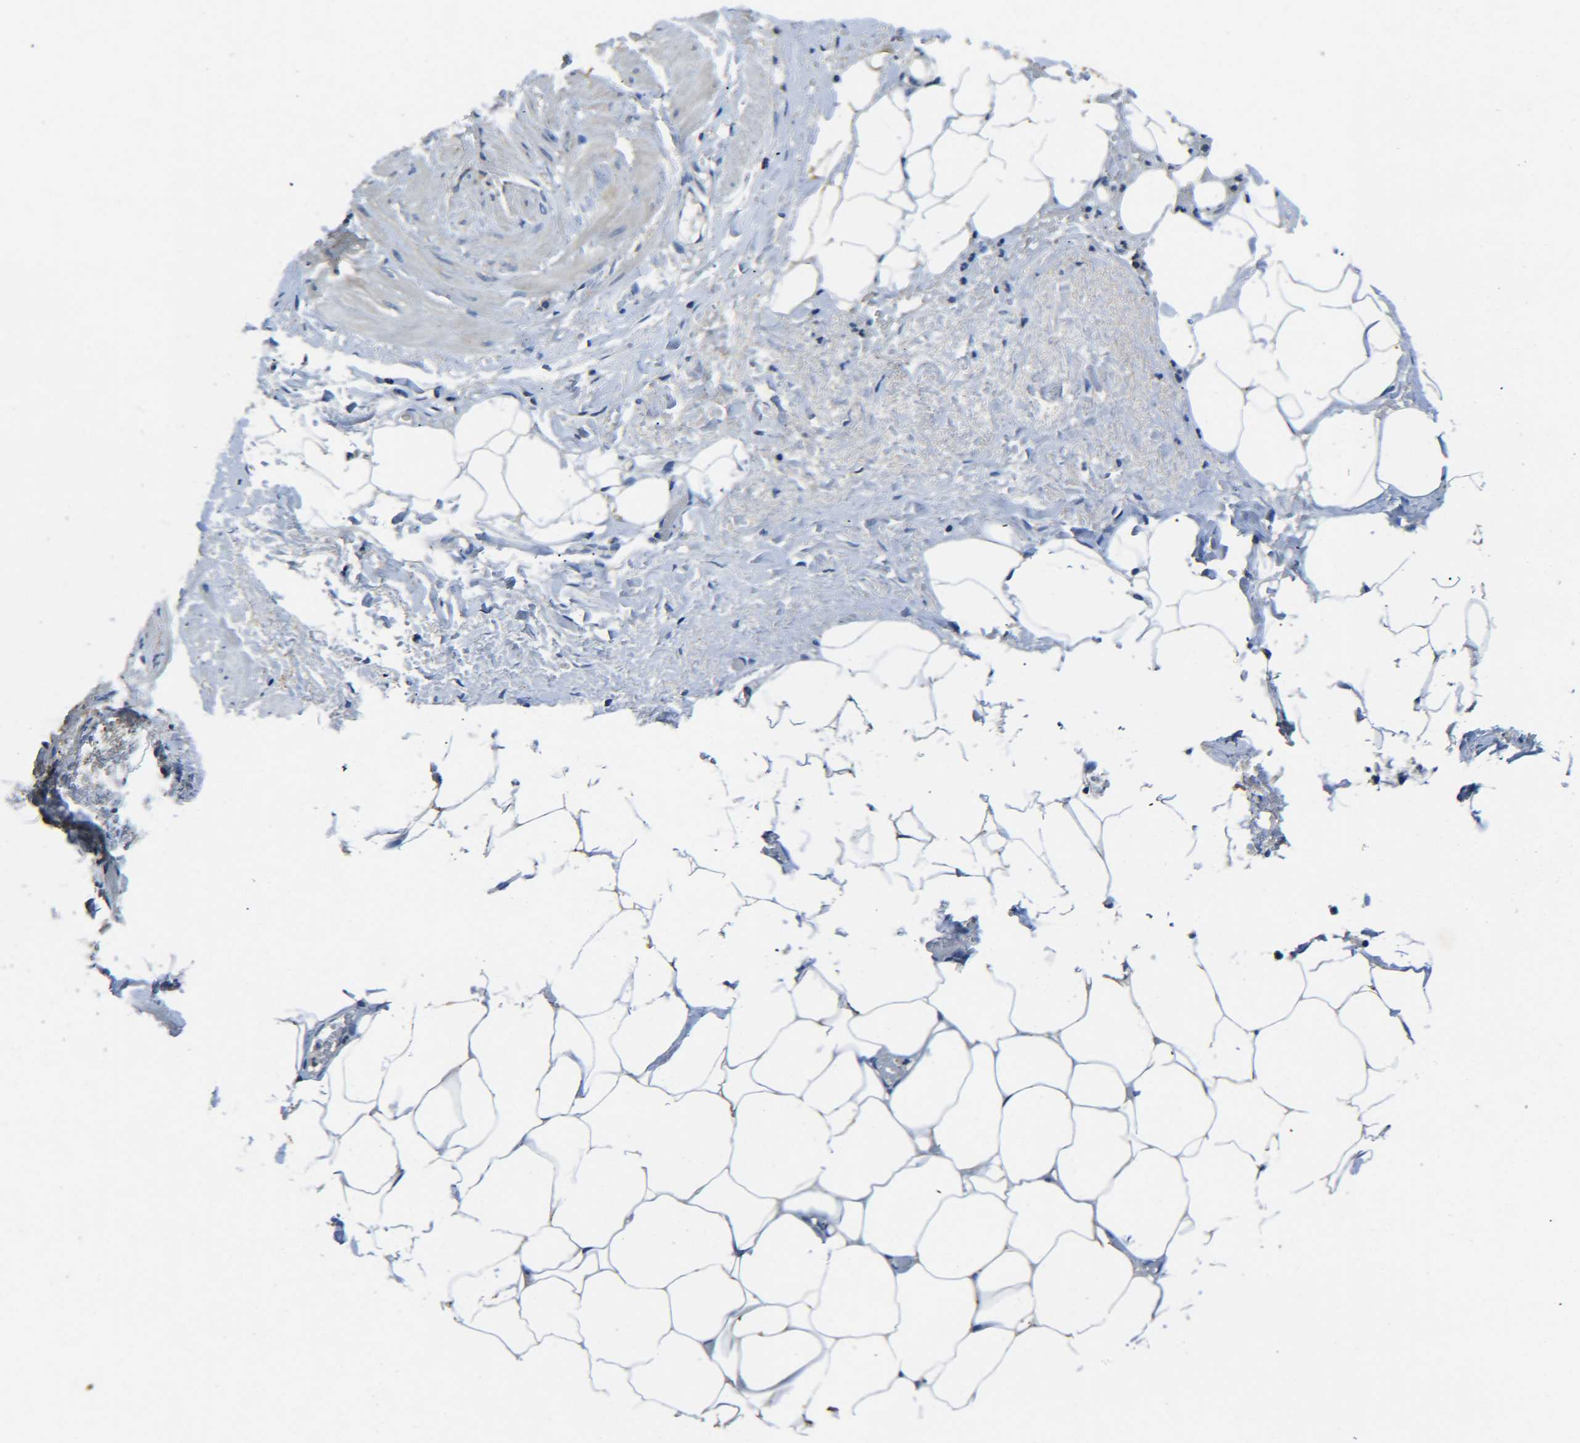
{"staining": {"intensity": "moderate", "quantity": ">75%", "location": "cytoplasmic/membranous"}, "tissue": "adipose tissue", "cell_type": "Adipocytes", "image_type": "normal", "snomed": [{"axis": "morphology", "description": "Normal tissue, NOS"}, {"axis": "topography", "description": "Soft tissue"}, {"axis": "topography", "description": "Vascular tissue"}], "caption": "Normal adipose tissue exhibits moderate cytoplasmic/membranous positivity in approximately >75% of adipocytes.", "gene": "PREB", "patient": {"sex": "female", "age": 35}}